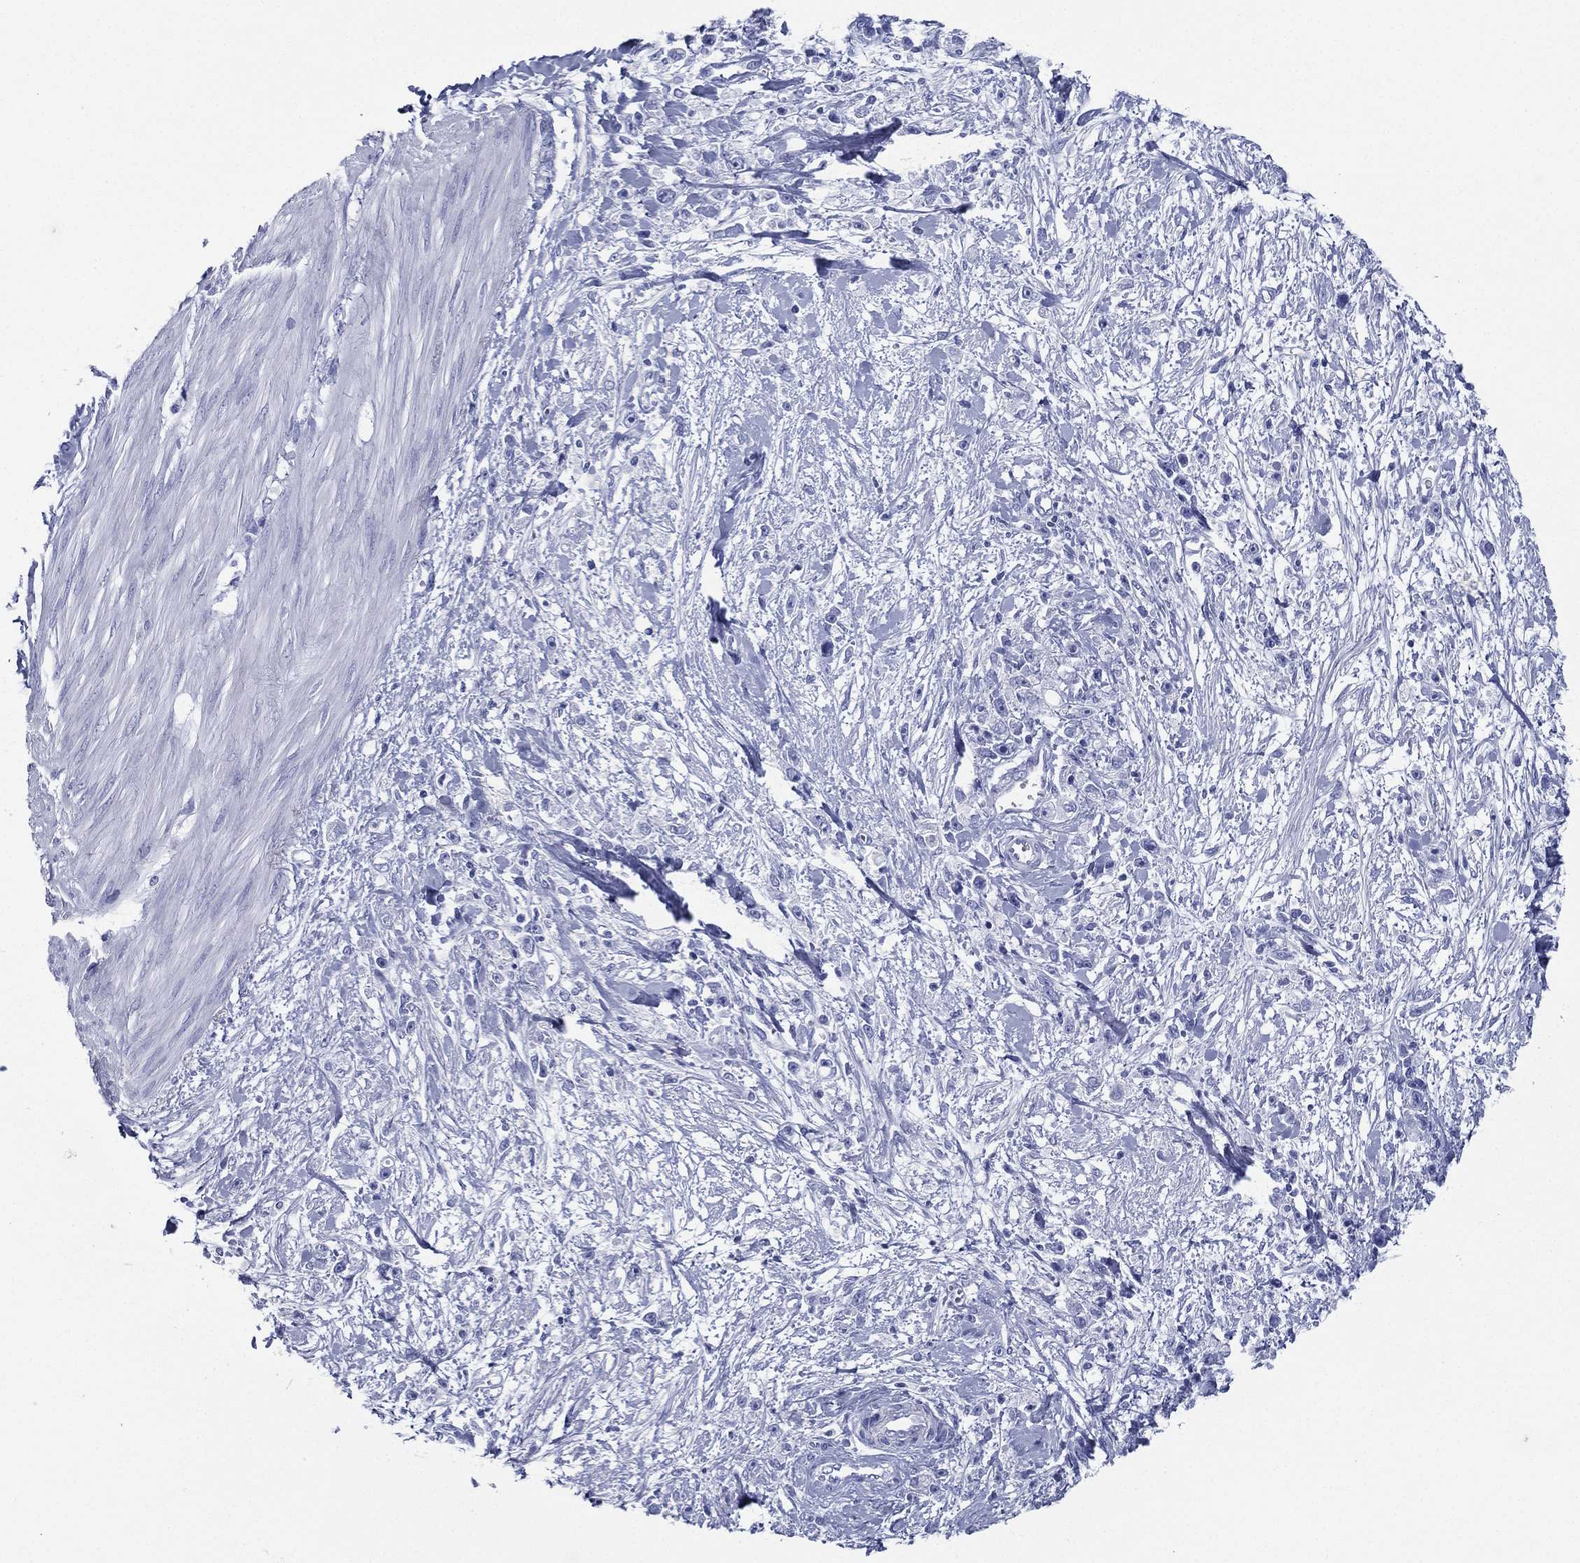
{"staining": {"intensity": "negative", "quantity": "none", "location": "none"}, "tissue": "stomach cancer", "cell_type": "Tumor cells", "image_type": "cancer", "snomed": [{"axis": "morphology", "description": "Adenocarcinoma, NOS"}, {"axis": "topography", "description": "Stomach"}], "caption": "Immunohistochemical staining of stomach cancer demonstrates no significant positivity in tumor cells. The staining is performed using DAB brown chromogen with nuclei counter-stained in using hematoxylin.", "gene": "RSPH4A", "patient": {"sex": "female", "age": 59}}